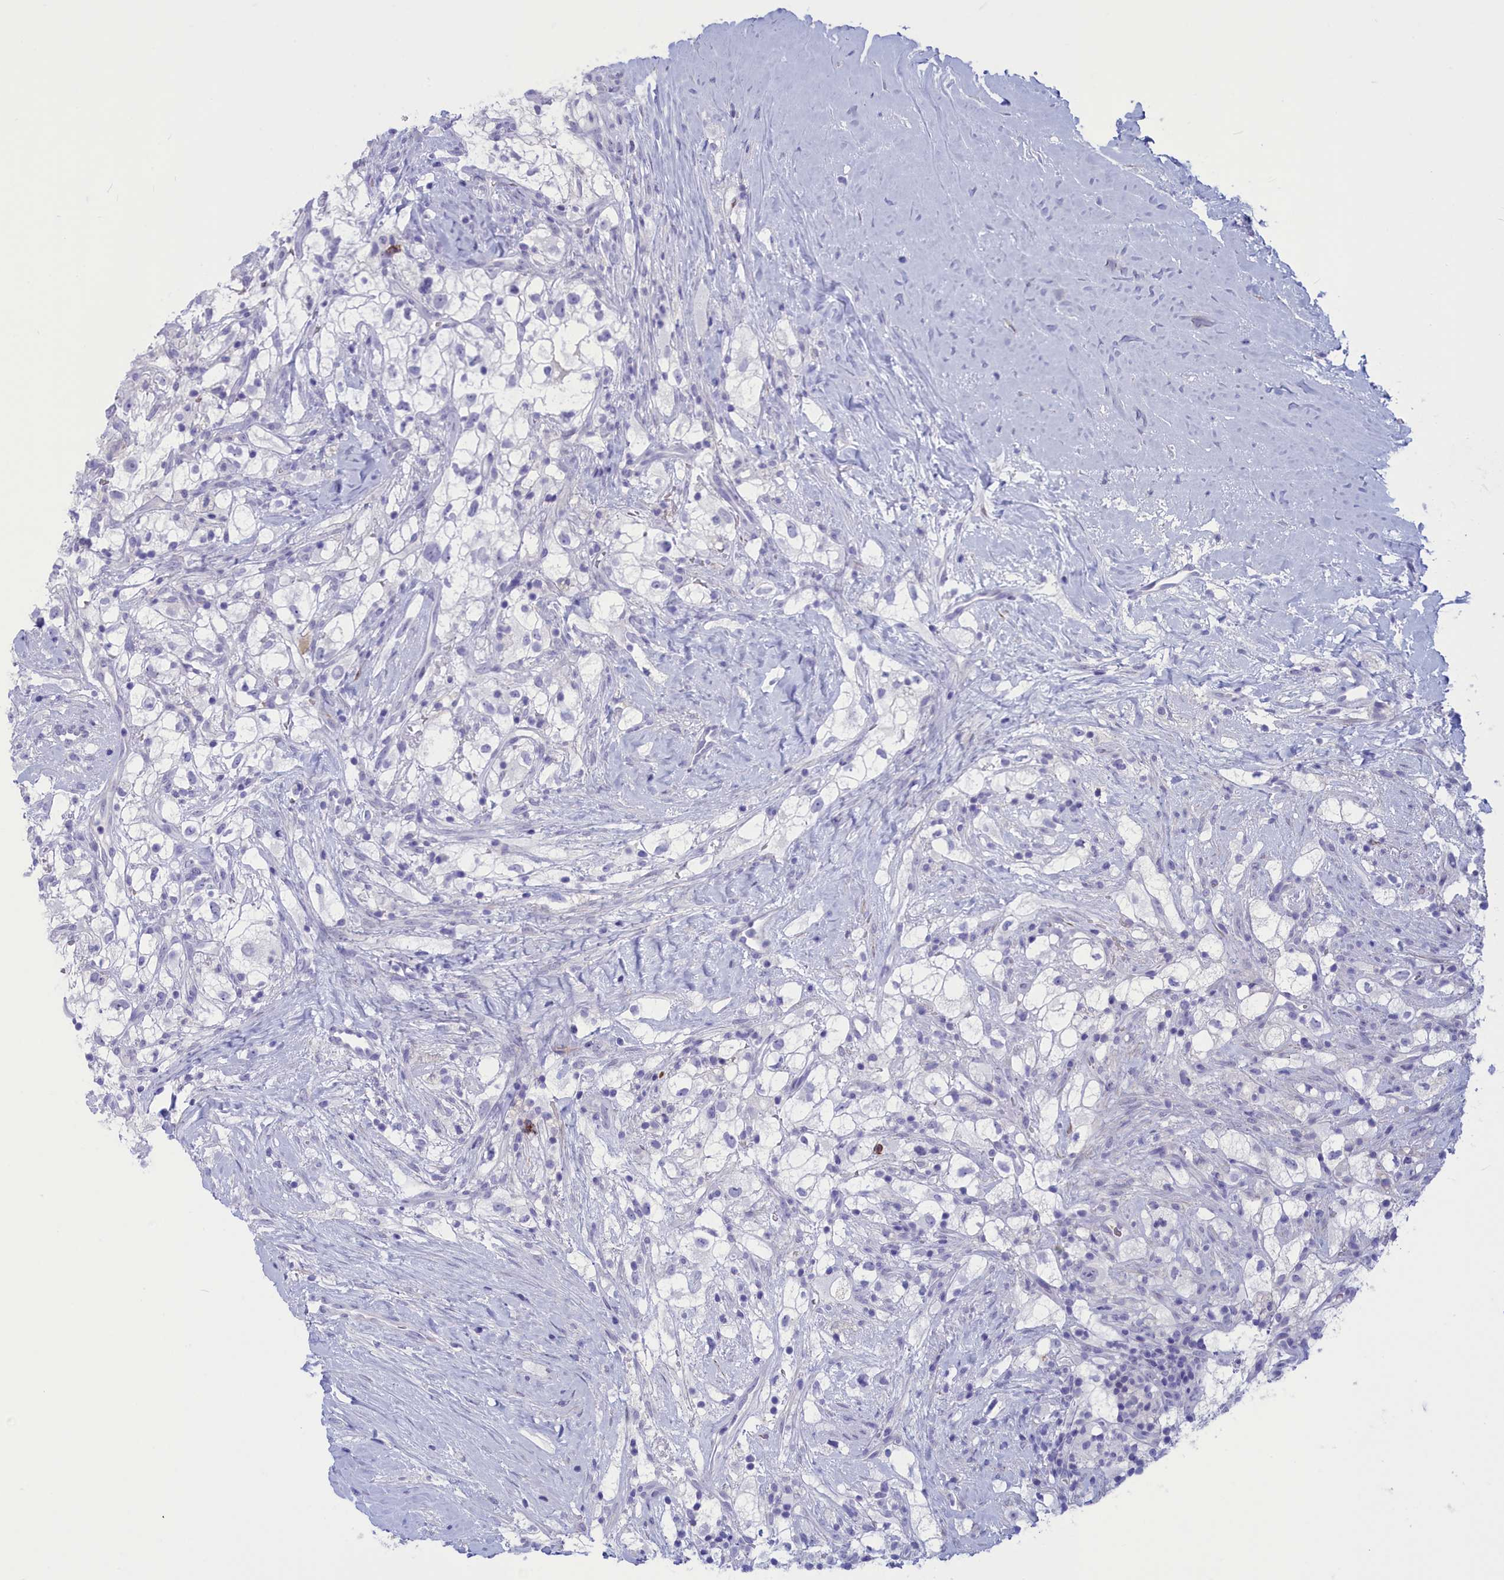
{"staining": {"intensity": "negative", "quantity": "none", "location": "none"}, "tissue": "renal cancer", "cell_type": "Tumor cells", "image_type": "cancer", "snomed": [{"axis": "morphology", "description": "Adenocarcinoma, NOS"}, {"axis": "topography", "description": "Kidney"}], "caption": "Immunohistochemical staining of renal cancer (adenocarcinoma) shows no significant staining in tumor cells. (DAB (3,3'-diaminobenzidine) immunohistochemistry (IHC) visualized using brightfield microscopy, high magnification).", "gene": "GAPDHS", "patient": {"sex": "male", "age": 59}}